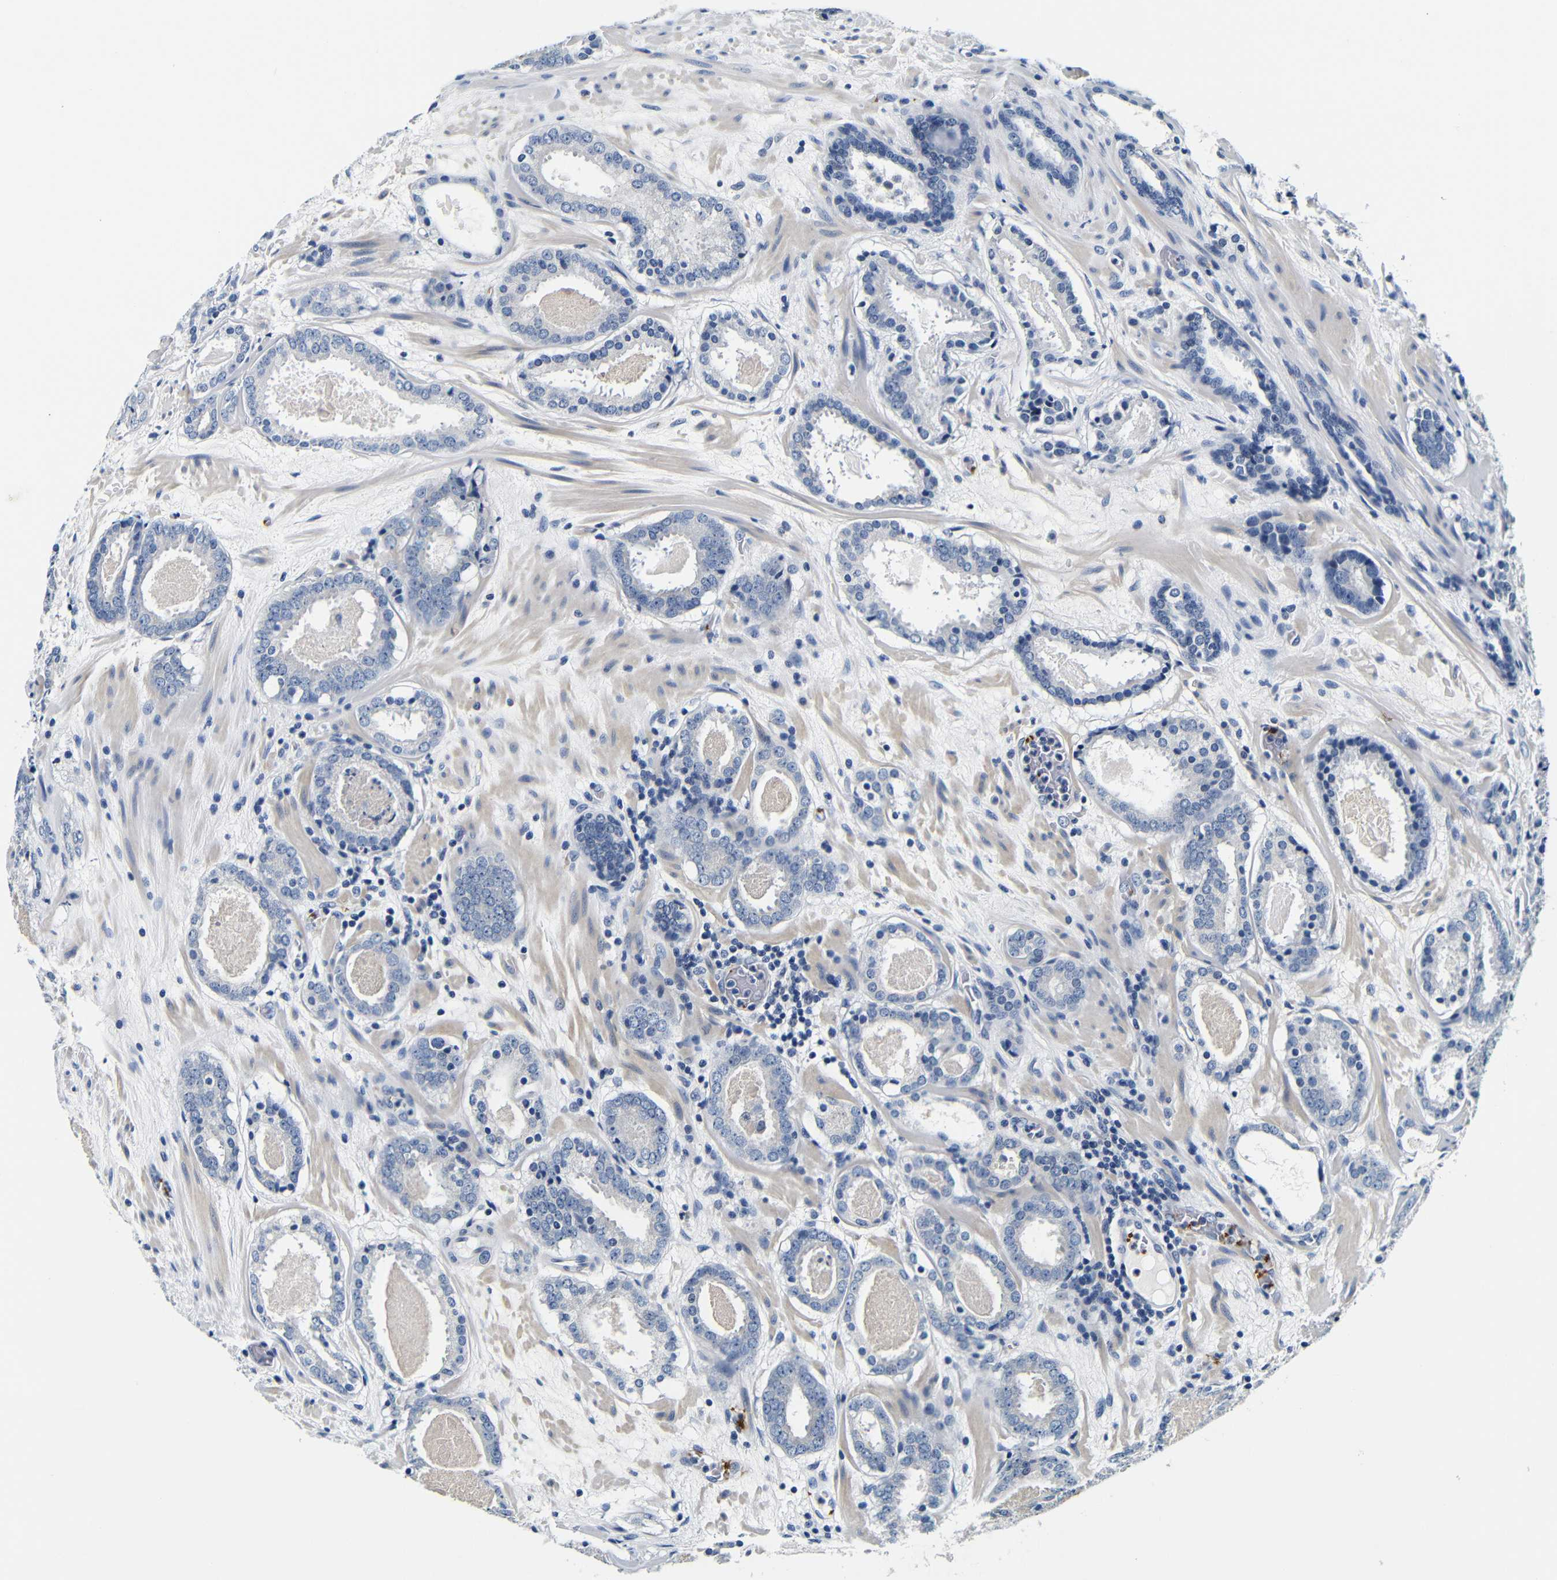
{"staining": {"intensity": "negative", "quantity": "none", "location": "none"}, "tissue": "prostate cancer", "cell_type": "Tumor cells", "image_type": "cancer", "snomed": [{"axis": "morphology", "description": "Adenocarcinoma, Low grade"}, {"axis": "topography", "description": "Prostate"}], "caption": "High magnification brightfield microscopy of prostate adenocarcinoma (low-grade) stained with DAB (brown) and counterstained with hematoxylin (blue): tumor cells show no significant staining.", "gene": "GP1BA", "patient": {"sex": "male", "age": 69}}